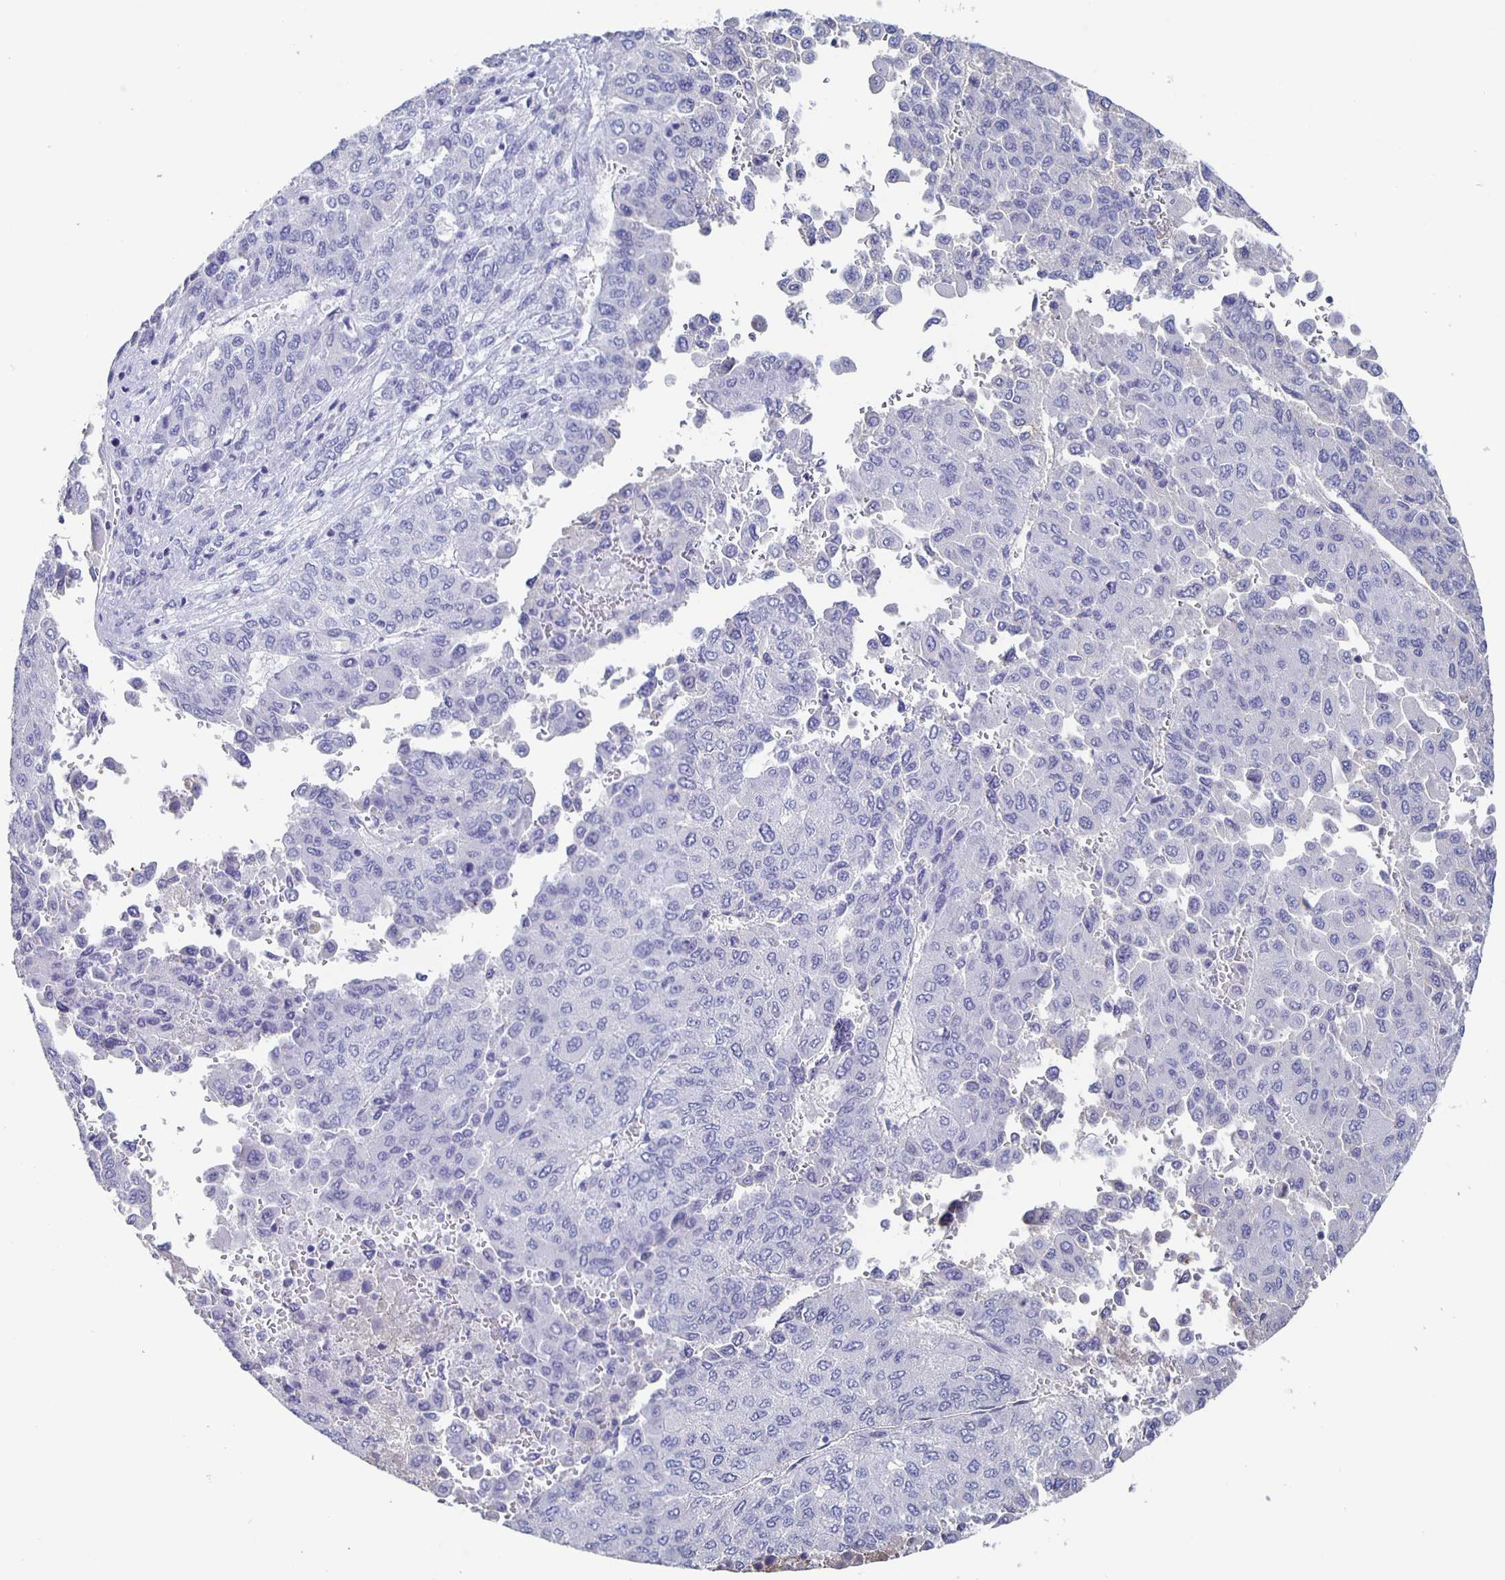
{"staining": {"intensity": "negative", "quantity": "none", "location": "none"}, "tissue": "liver cancer", "cell_type": "Tumor cells", "image_type": "cancer", "snomed": [{"axis": "morphology", "description": "Carcinoma, Hepatocellular, NOS"}, {"axis": "topography", "description": "Liver"}], "caption": "Liver hepatocellular carcinoma stained for a protein using immunohistochemistry reveals no expression tumor cells.", "gene": "FGA", "patient": {"sex": "female", "age": 41}}